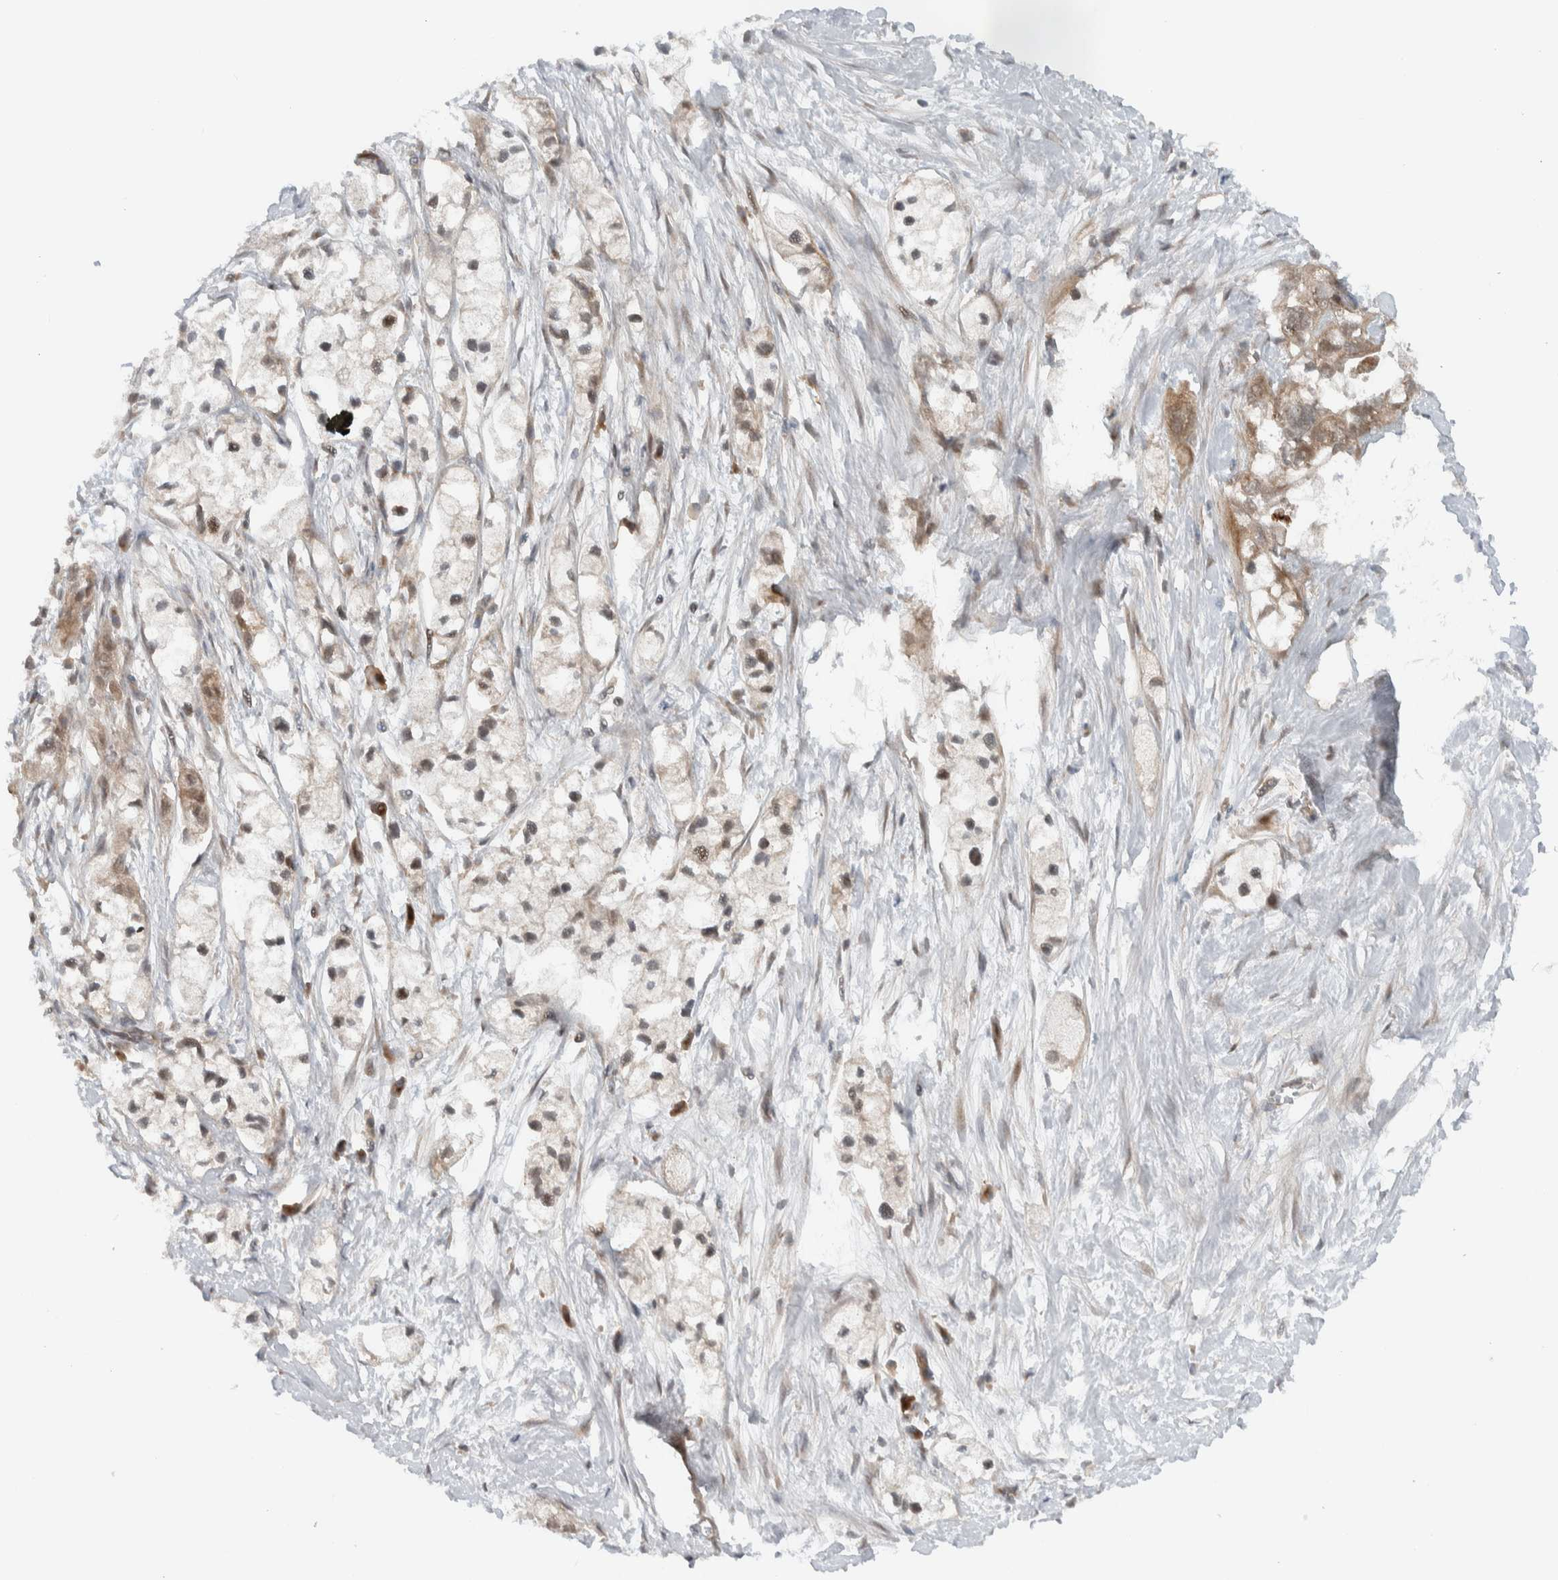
{"staining": {"intensity": "weak", "quantity": ">75%", "location": "cytoplasmic/membranous,nuclear"}, "tissue": "pancreatic cancer", "cell_type": "Tumor cells", "image_type": "cancer", "snomed": [{"axis": "morphology", "description": "Adenocarcinoma, NOS"}, {"axis": "topography", "description": "Pancreas"}], "caption": "Protein expression analysis of human adenocarcinoma (pancreatic) reveals weak cytoplasmic/membranous and nuclear expression in approximately >75% of tumor cells.", "gene": "KLHL6", "patient": {"sex": "male", "age": 74}}